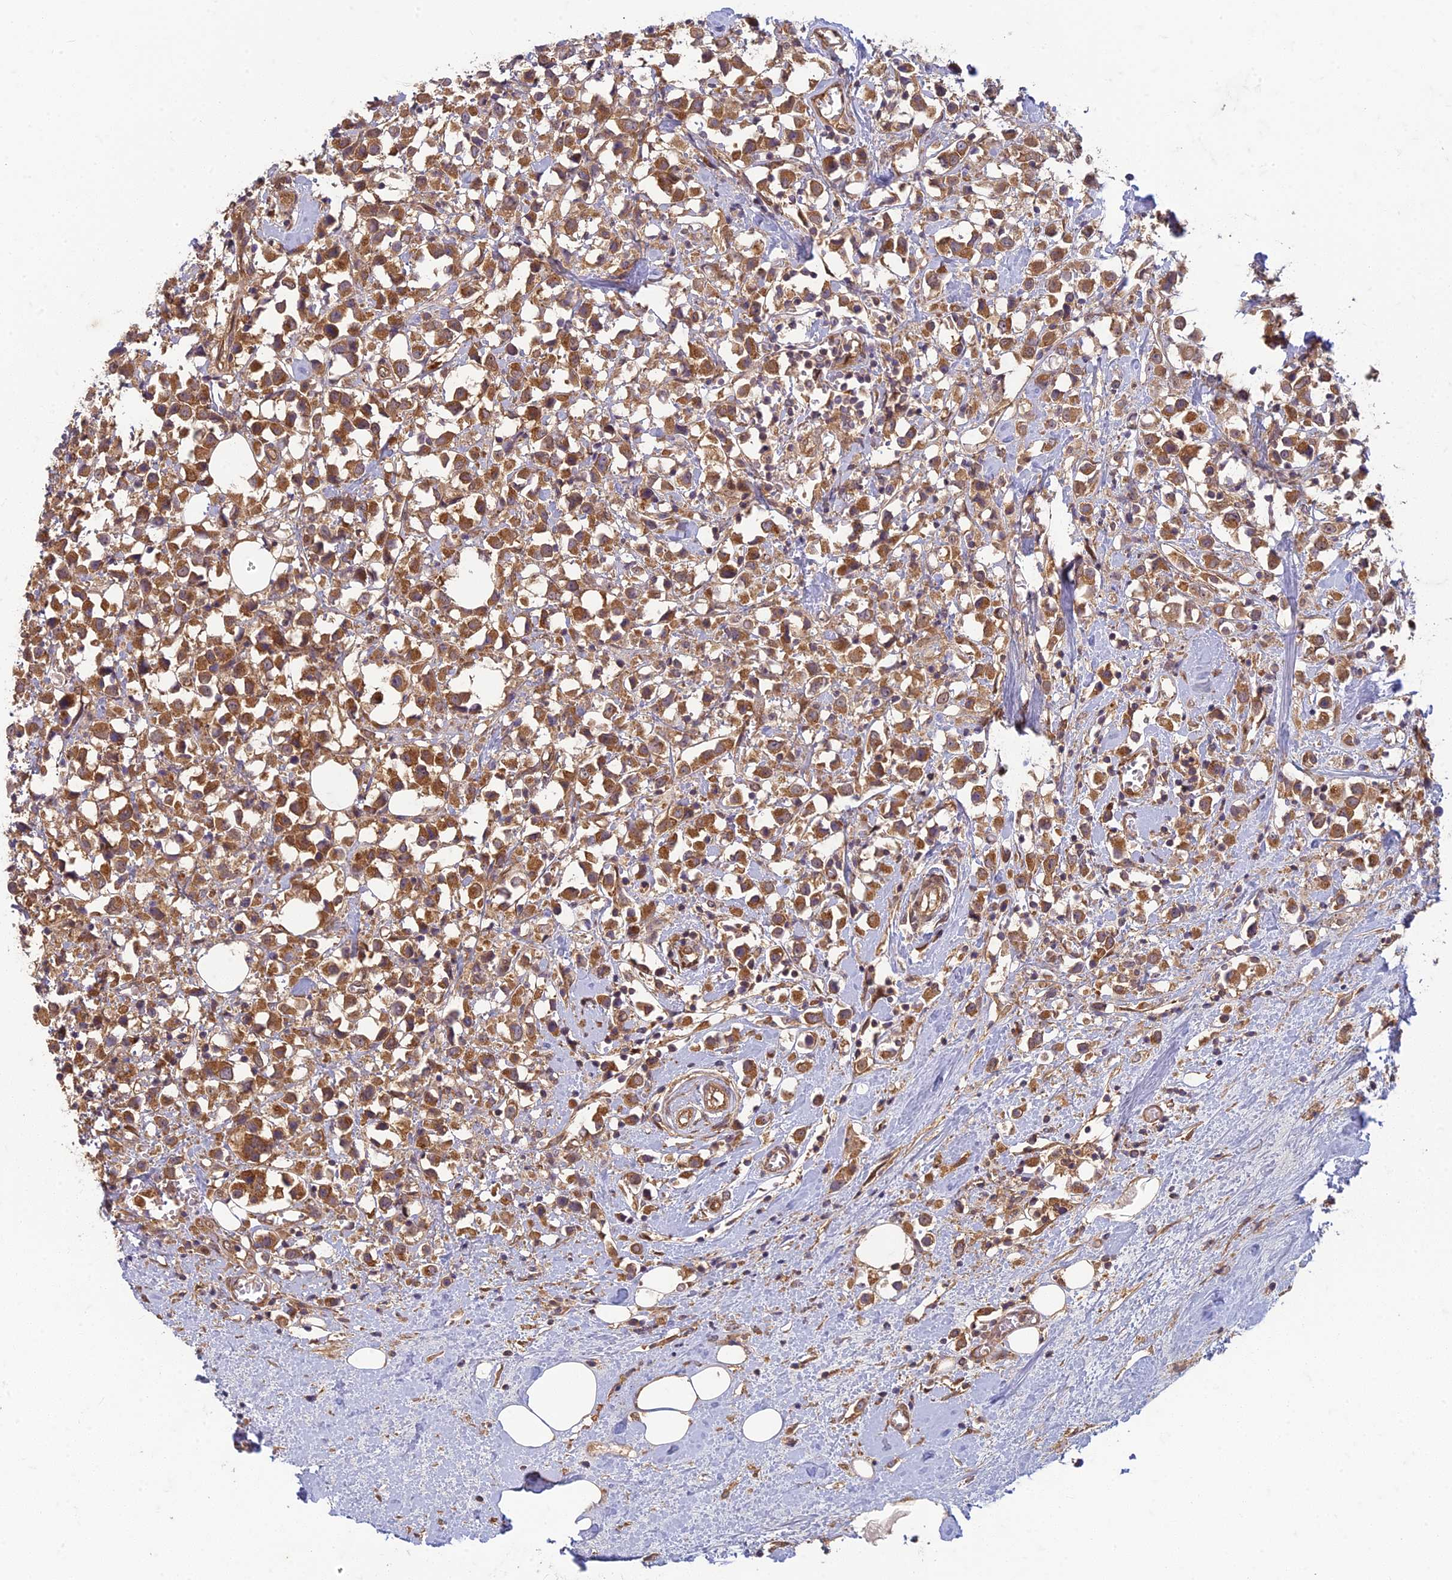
{"staining": {"intensity": "strong", "quantity": ">75%", "location": "cytoplasmic/membranous"}, "tissue": "breast cancer", "cell_type": "Tumor cells", "image_type": "cancer", "snomed": [{"axis": "morphology", "description": "Duct carcinoma"}, {"axis": "topography", "description": "Breast"}], "caption": "The image demonstrates immunohistochemical staining of breast cancer (infiltrating ductal carcinoma). There is strong cytoplasmic/membranous positivity is appreciated in about >75% of tumor cells.", "gene": "TCF25", "patient": {"sex": "female", "age": 61}}